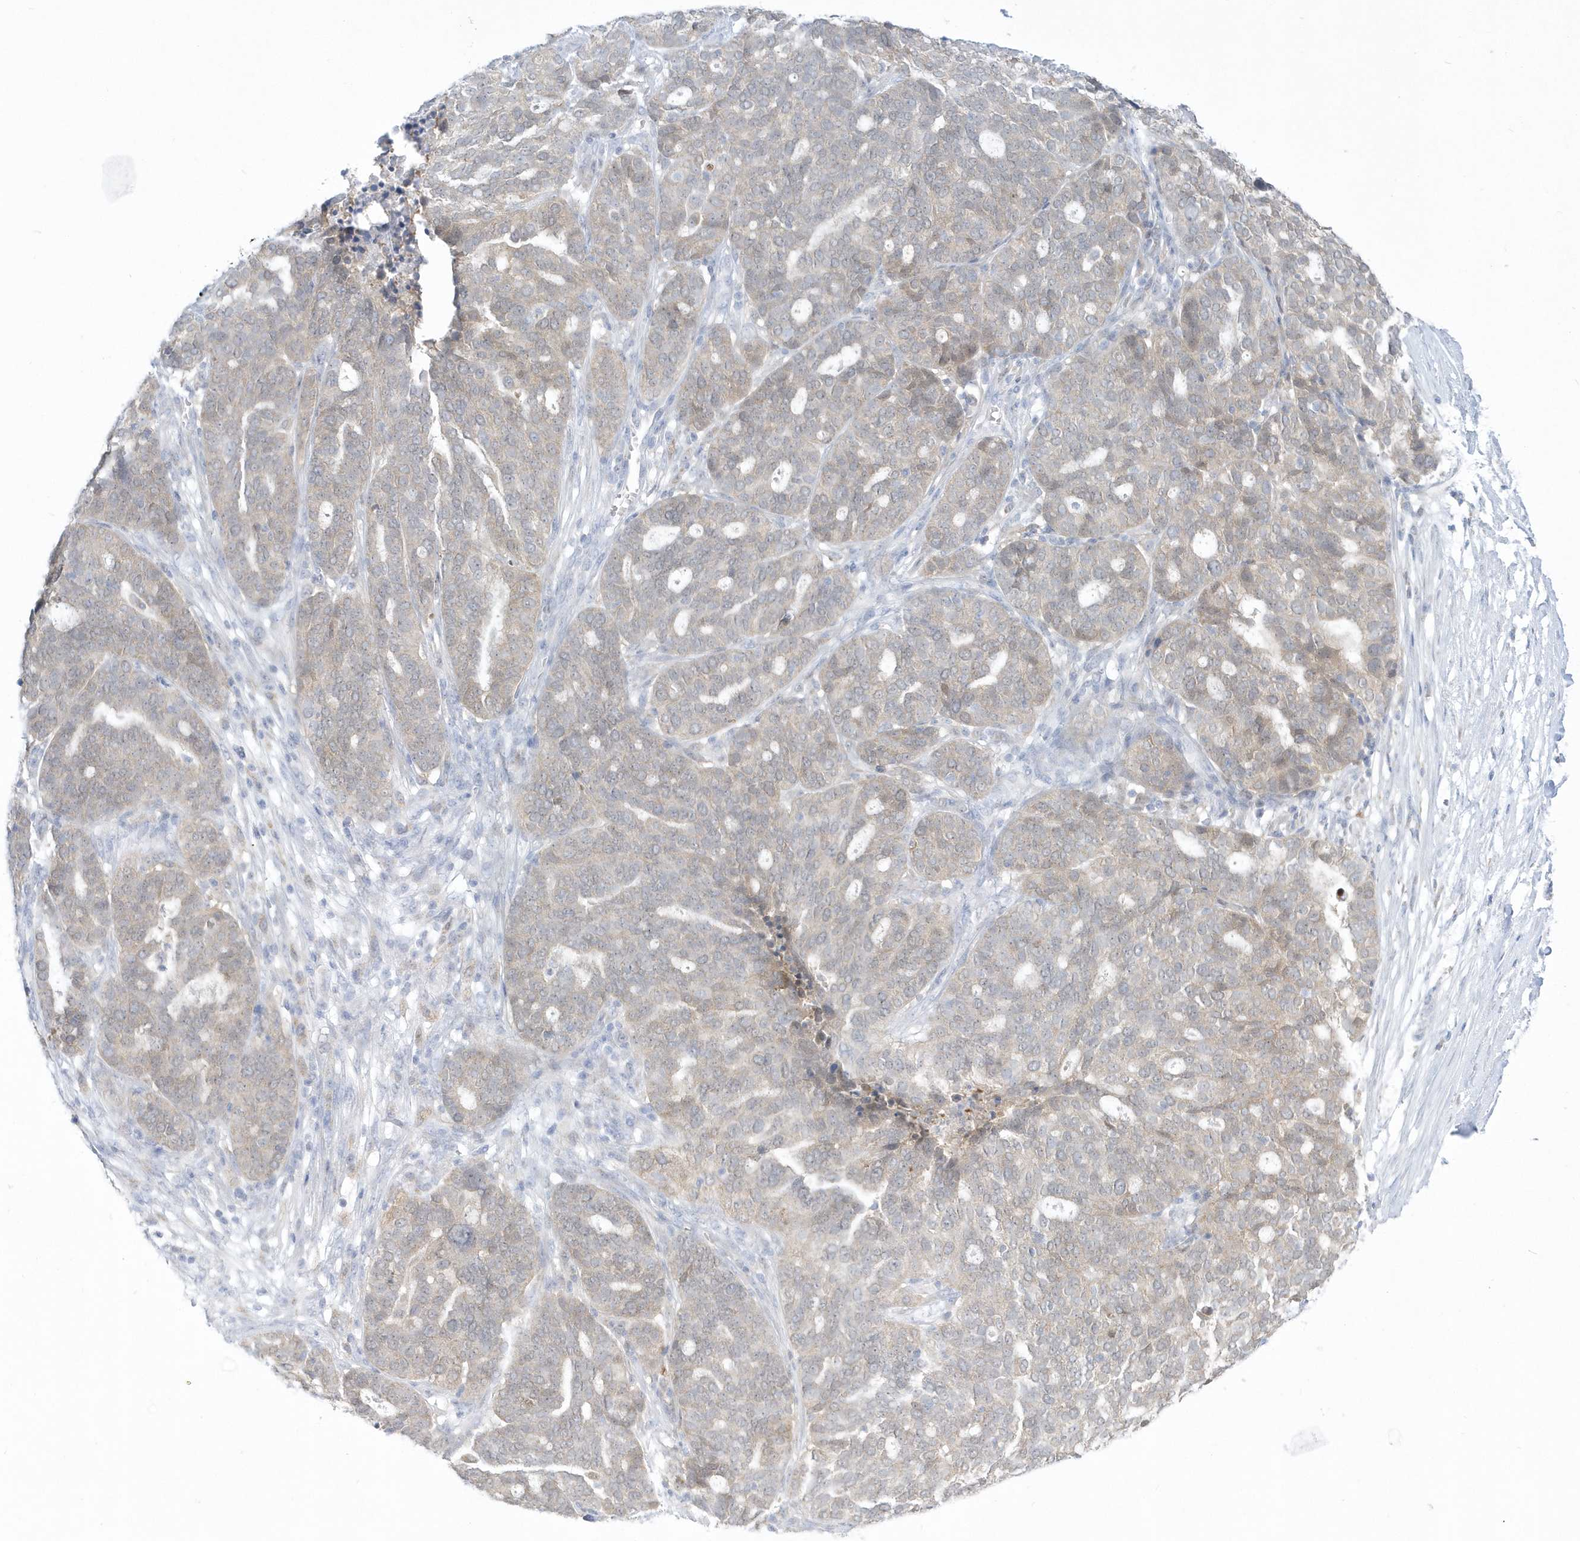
{"staining": {"intensity": "weak", "quantity": "<25%", "location": "cytoplasmic/membranous"}, "tissue": "ovarian cancer", "cell_type": "Tumor cells", "image_type": "cancer", "snomed": [{"axis": "morphology", "description": "Cystadenocarcinoma, serous, NOS"}, {"axis": "topography", "description": "Ovary"}], "caption": "DAB (3,3'-diaminobenzidine) immunohistochemical staining of ovarian cancer displays no significant staining in tumor cells.", "gene": "PCBD1", "patient": {"sex": "female", "age": 59}}